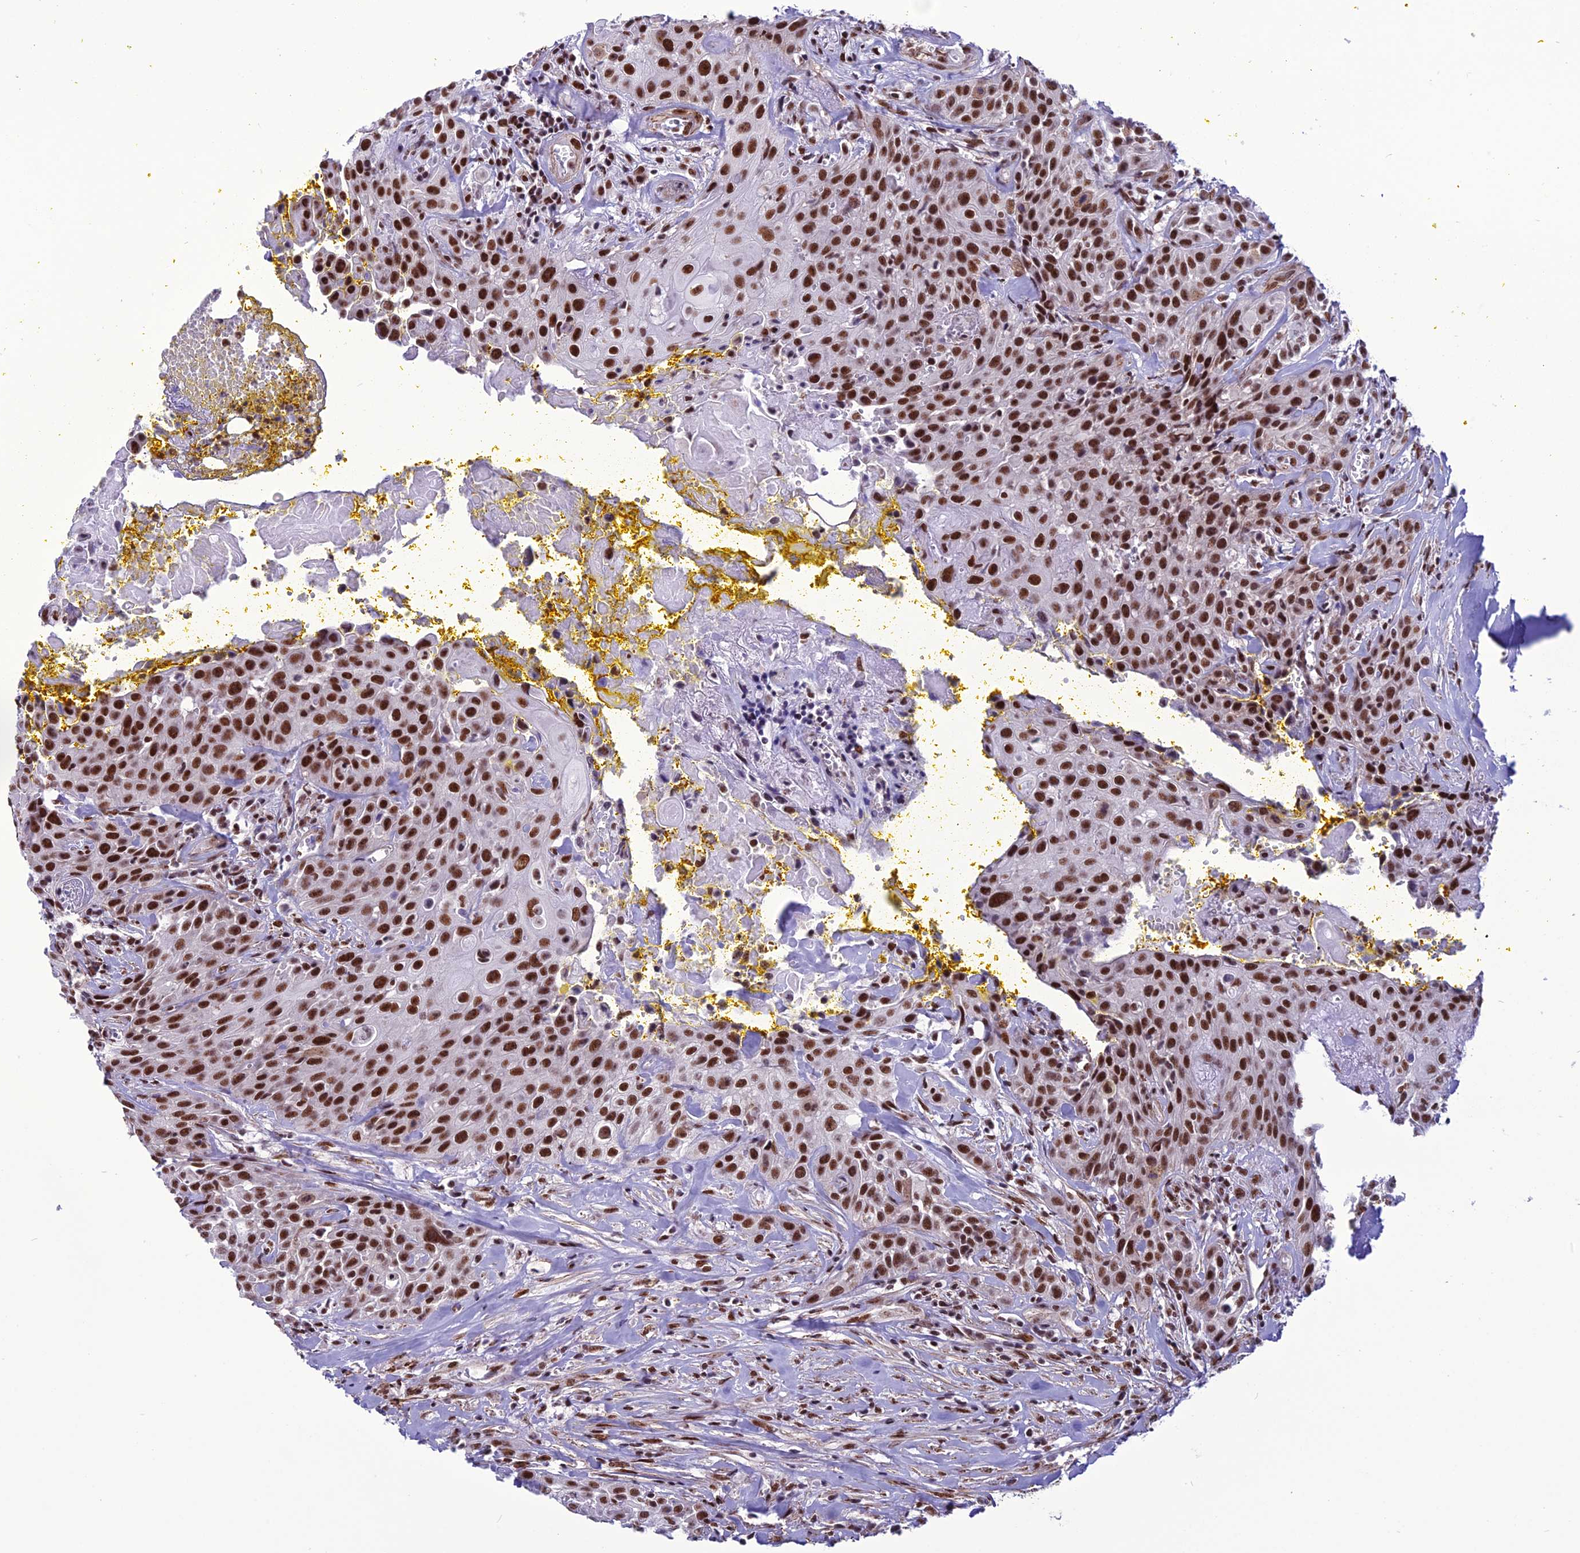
{"staining": {"intensity": "strong", "quantity": ">75%", "location": "nuclear"}, "tissue": "head and neck cancer", "cell_type": "Tumor cells", "image_type": "cancer", "snomed": [{"axis": "morphology", "description": "Squamous cell carcinoma, NOS"}, {"axis": "topography", "description": "Oral tissue"}, {"axis": "topography", "description": "Head-Neck"}], "caption": "A high amount of strong nuclear positivity is appreciated in about >75% of tumor cells in head and neck cancer (squamous cell carcinoma) tissue. (Brightfield microscopy of DAB IHC at high magnification).", "gene": "U2AF1", "patient": {"sex": "female", "age": 82}}